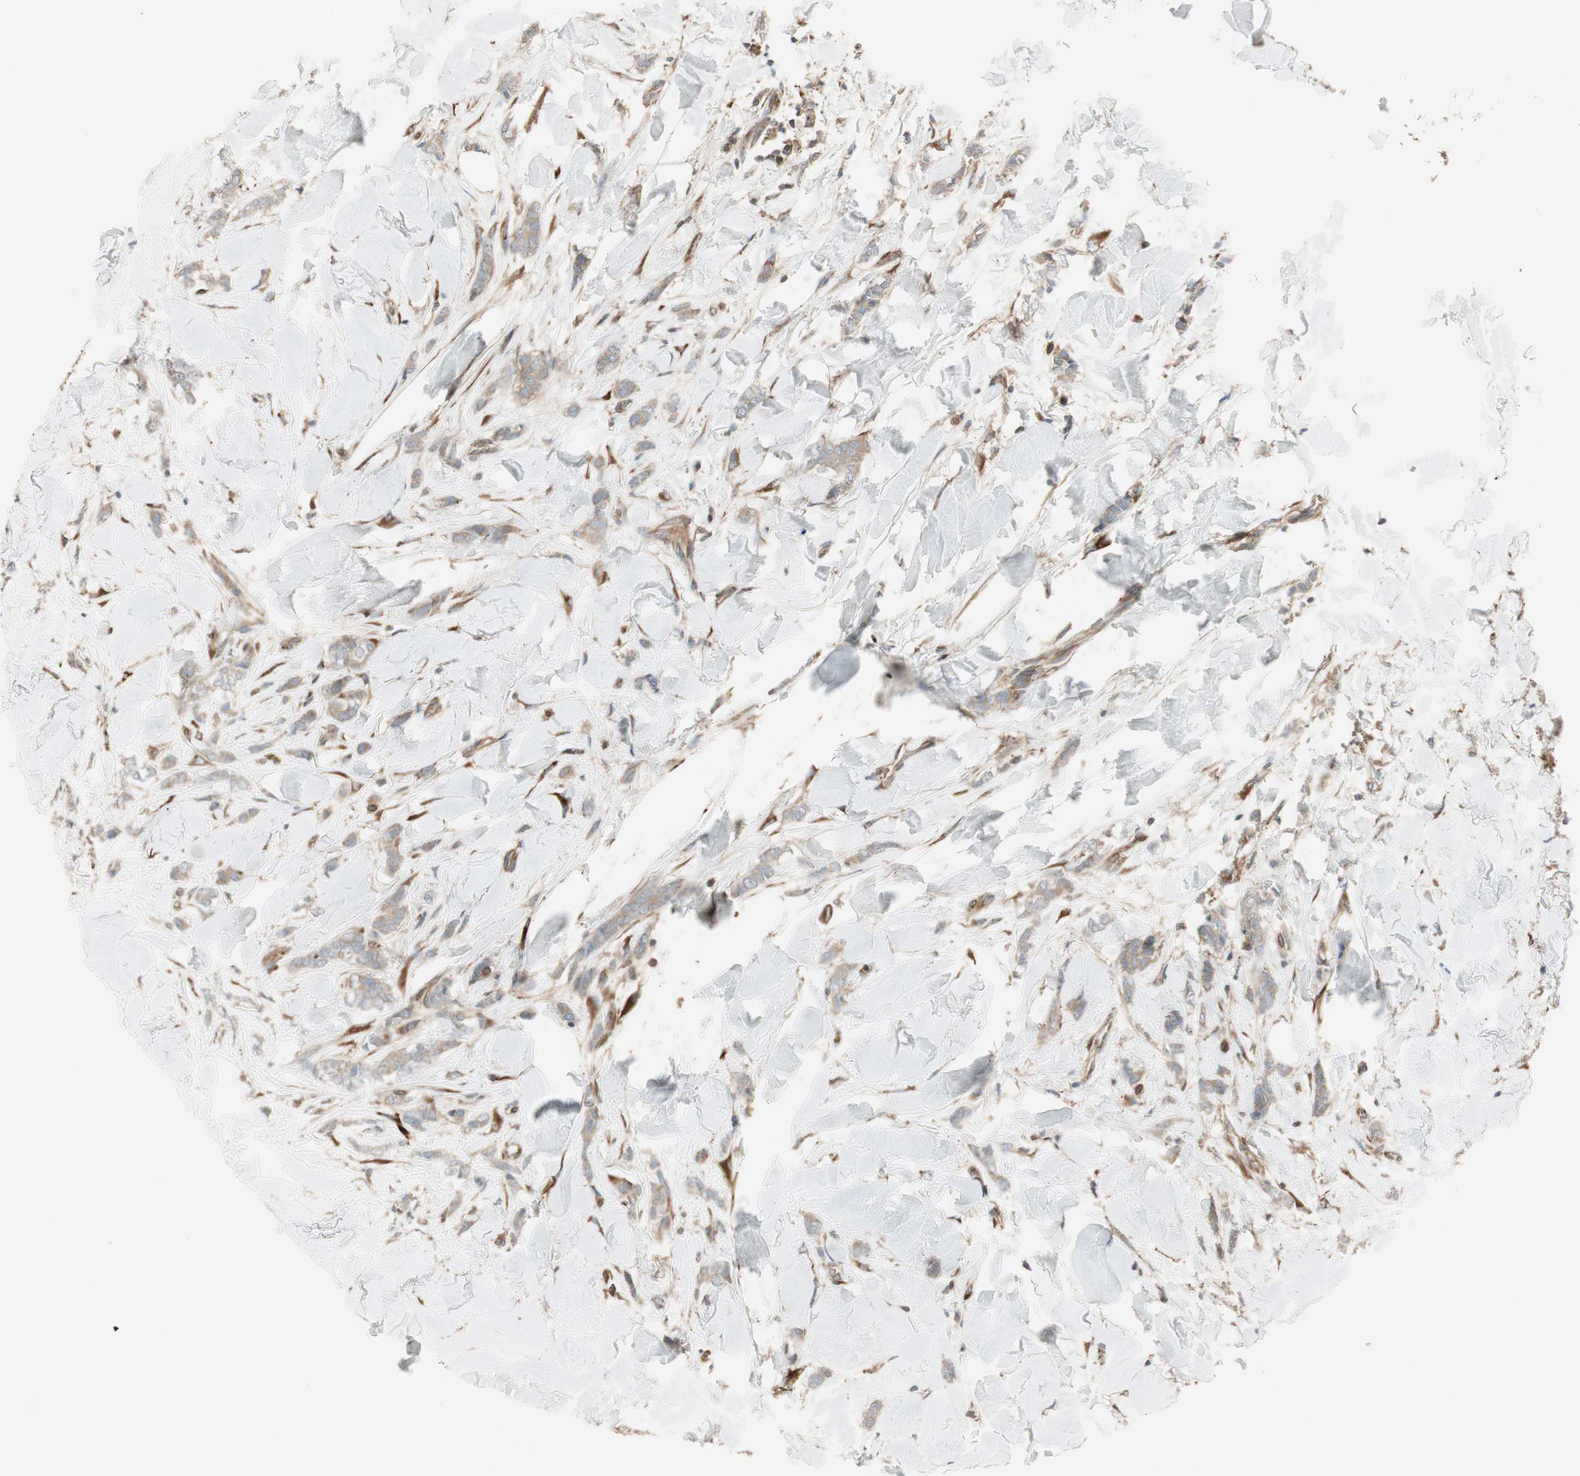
{"staining": {"intensity": "weak", "quantity": ">75%", "location": "cytoplasmic/membranous"}, "tissue": "breast cancer", "cell_type": "Tumor cells", "image_type": "cancer", "snomed": [{"axis": "morphology", "description": "Lobular carcinoma"}, {"axis": "topography", "description": "Skin"}, {"axis": "topography", "description": "Breast"}], "caption": "A low amount of weak cytoplasmic/membranous positivity is seen in about >75% of tumor cells in breast cancer (lobular carcinoma) tissue.", "gene": "PRKG1", "patient": {"sex": "female", "age": 46}}